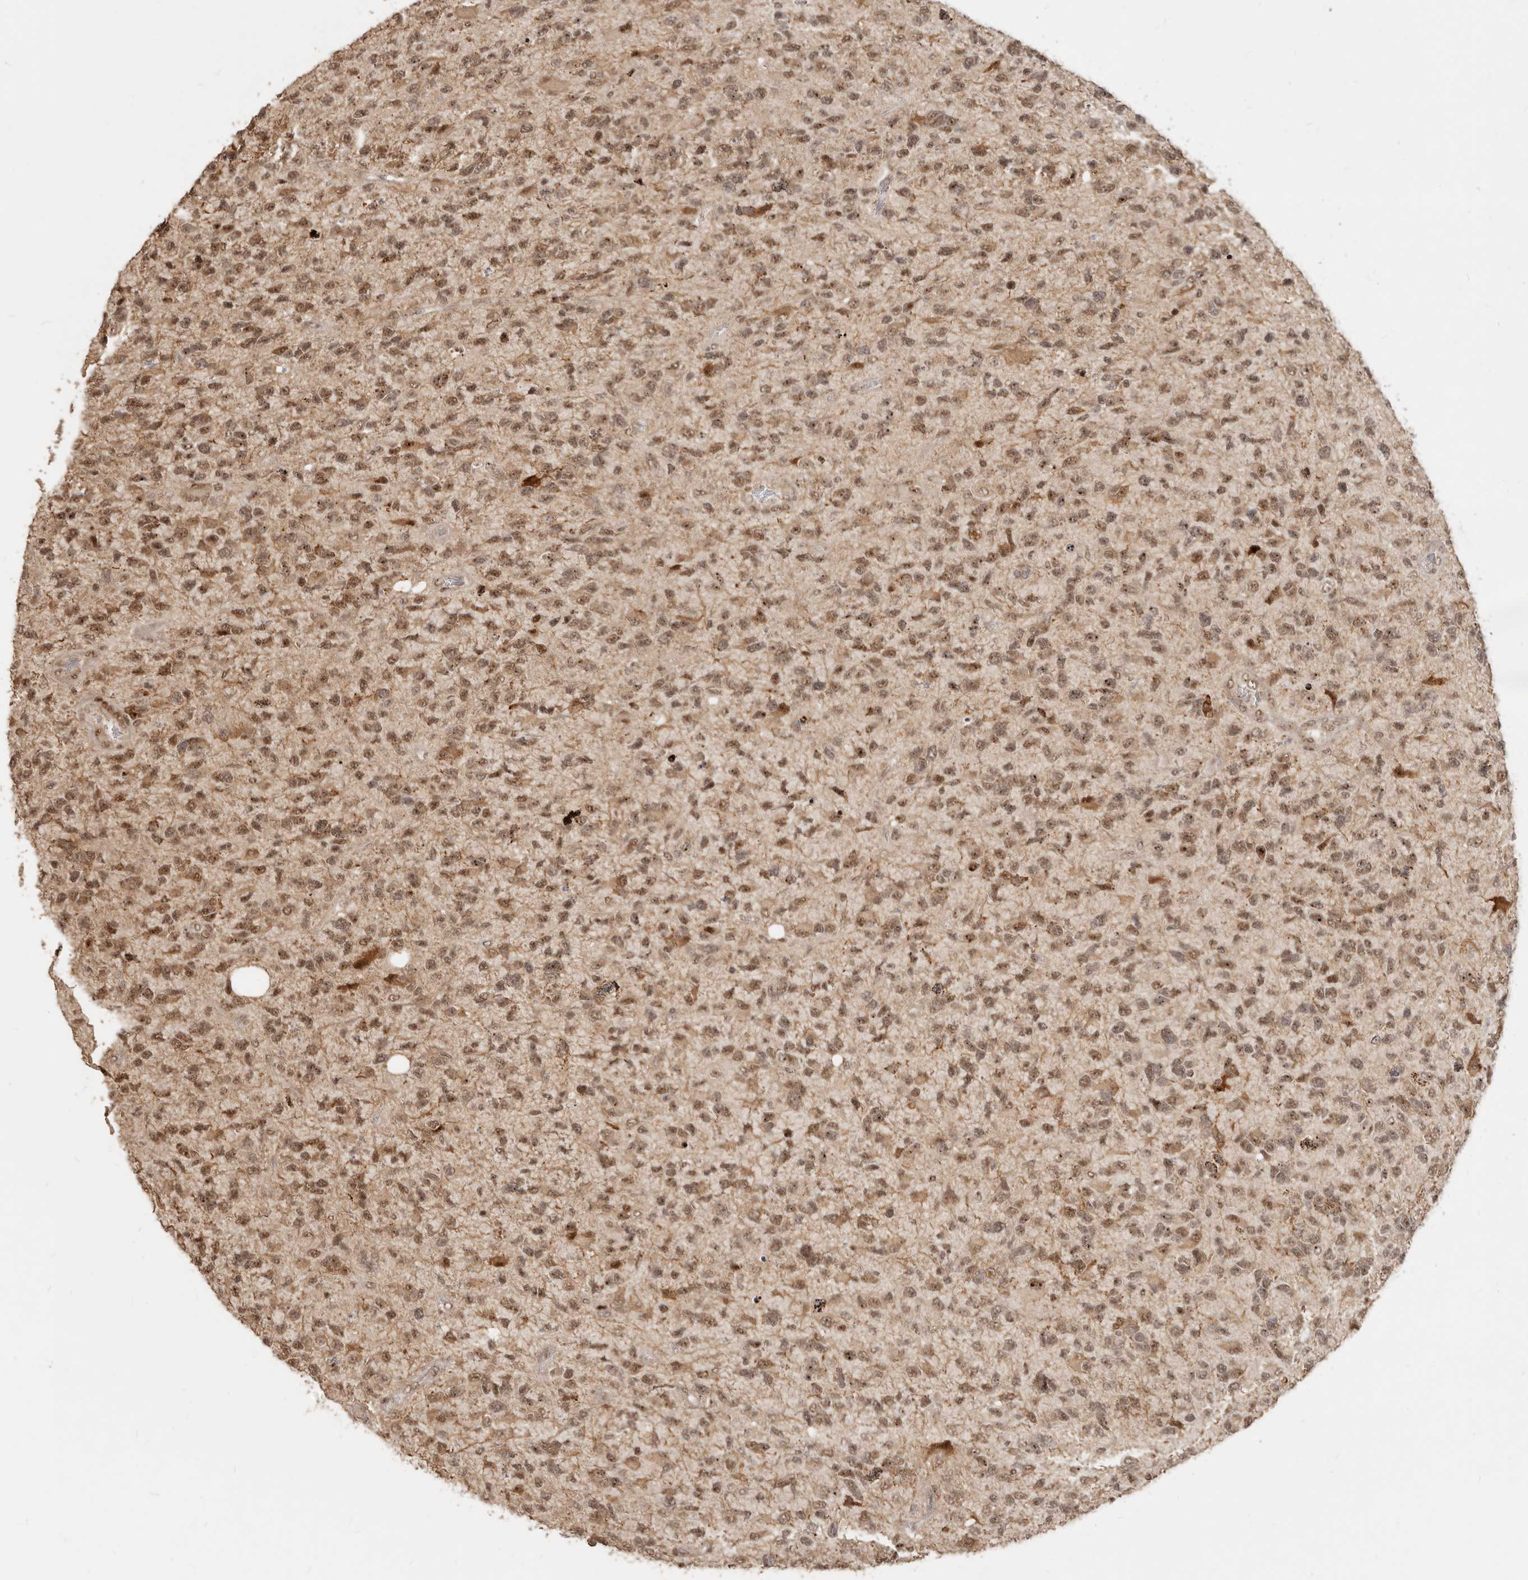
{"staining": {"intensity": "moderate", "quantity": ">75%", "location": "cytoplasmic/membranous,nuclear"}, "tissue": "glioma", "cell_type": "Tumor cells", "image_type": "cancer", "snomed": [{"axis": "morphology", "description": "Glioma, malignant, High grade"}, {"axis": "topography", "description": "Brain"}], "caption": "A high-resolution micrograph shows IHC staining of malignant high-grade glioma, which displays moderate cytoplasmic/membranous and nuclear staining in about >75% of tumor cells.", "gene": "GPBP1L1", "patient": {"sex": "female", "age": 58}}